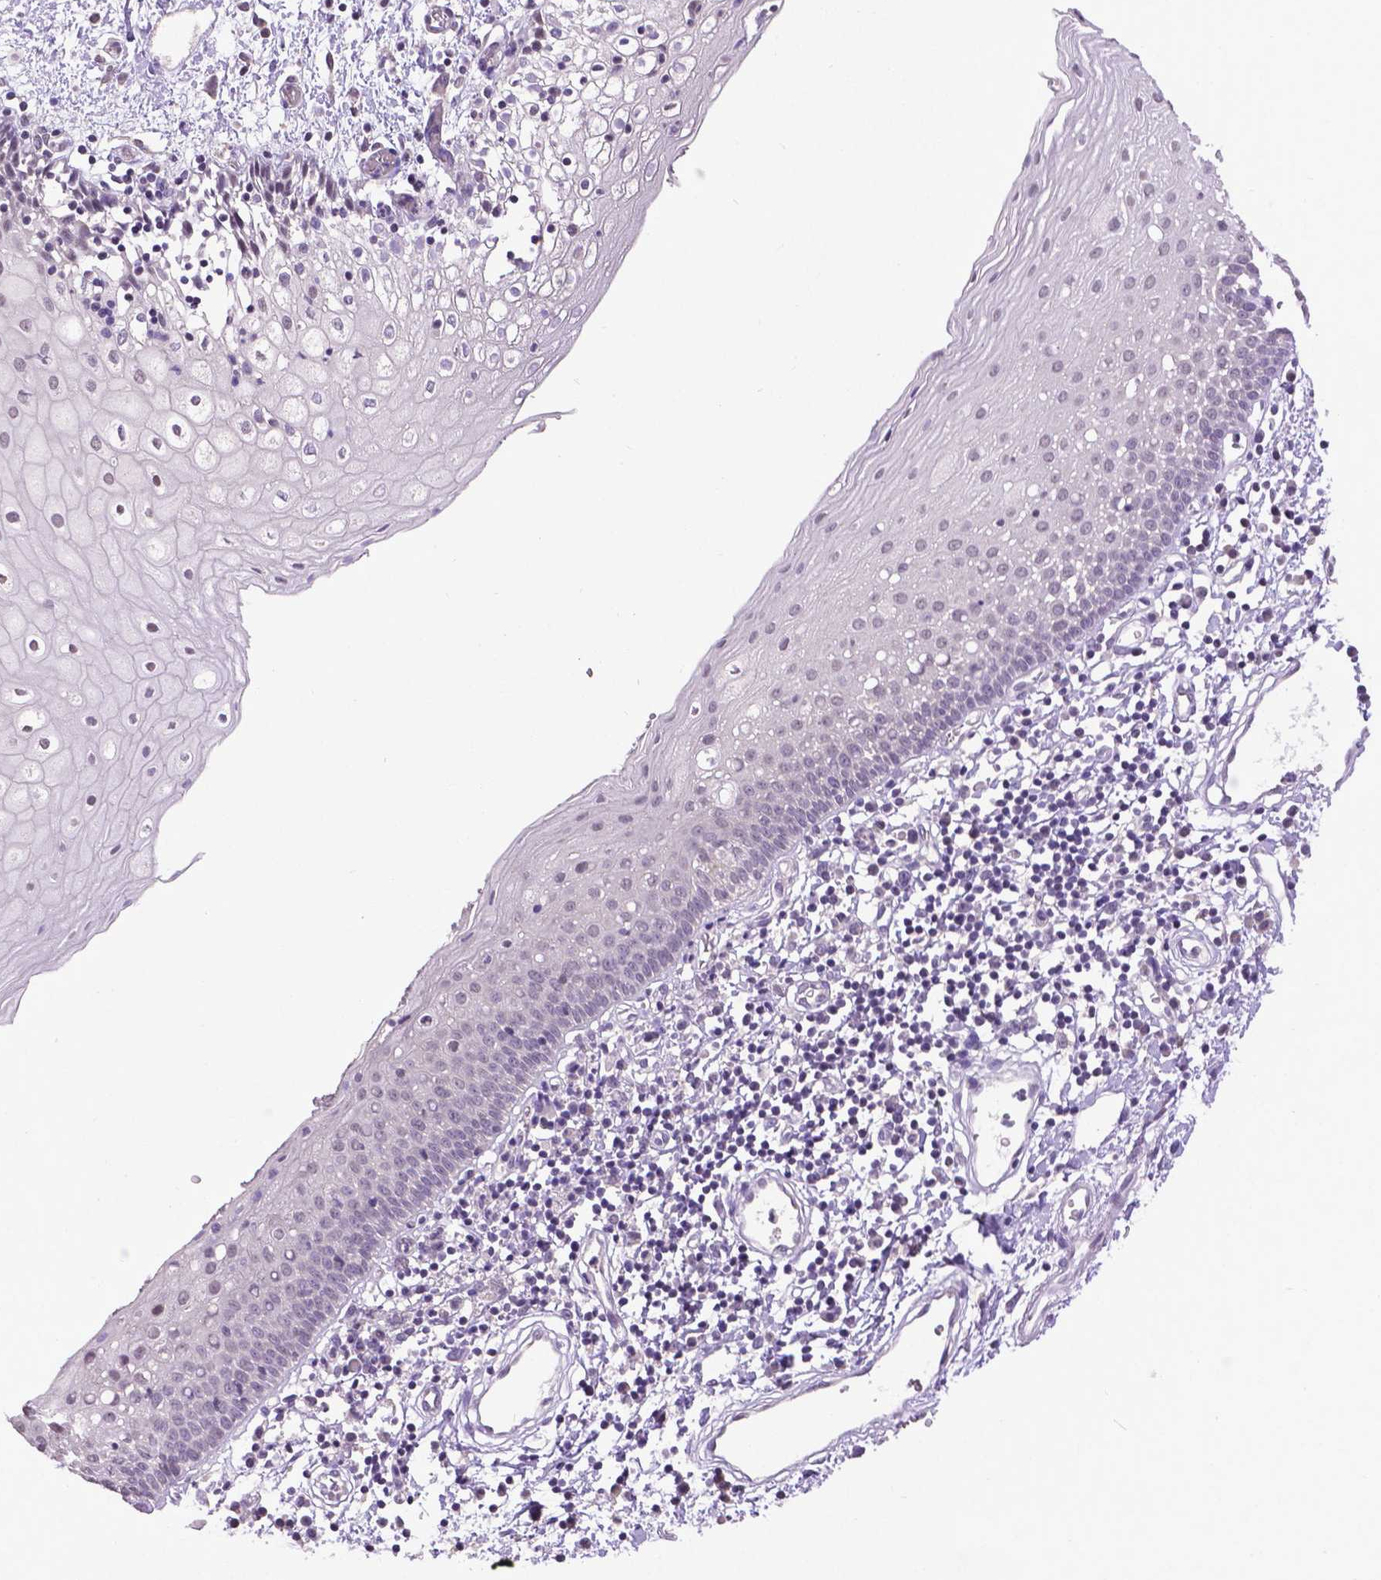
{"staining": {"intensity": "negative", "quantity": "none", "location": "none"}, "tissue": "oral mucosa", "cell_type": "Squamous epithelial cells", "image_type": "normal", "snomed": [{"axis": "morphology", "description": "Normal tissue, NOS"}, {"axis": "topography", "description": "Oral tissue"}], "caption": "A high-resolution histopathology image shows IHC staining of unremarkable oral mucosa, which displays no significant positivity in squamous epithelial cells.", "gene": "CPM", "patient": {"sex": "female", "age": 43}}